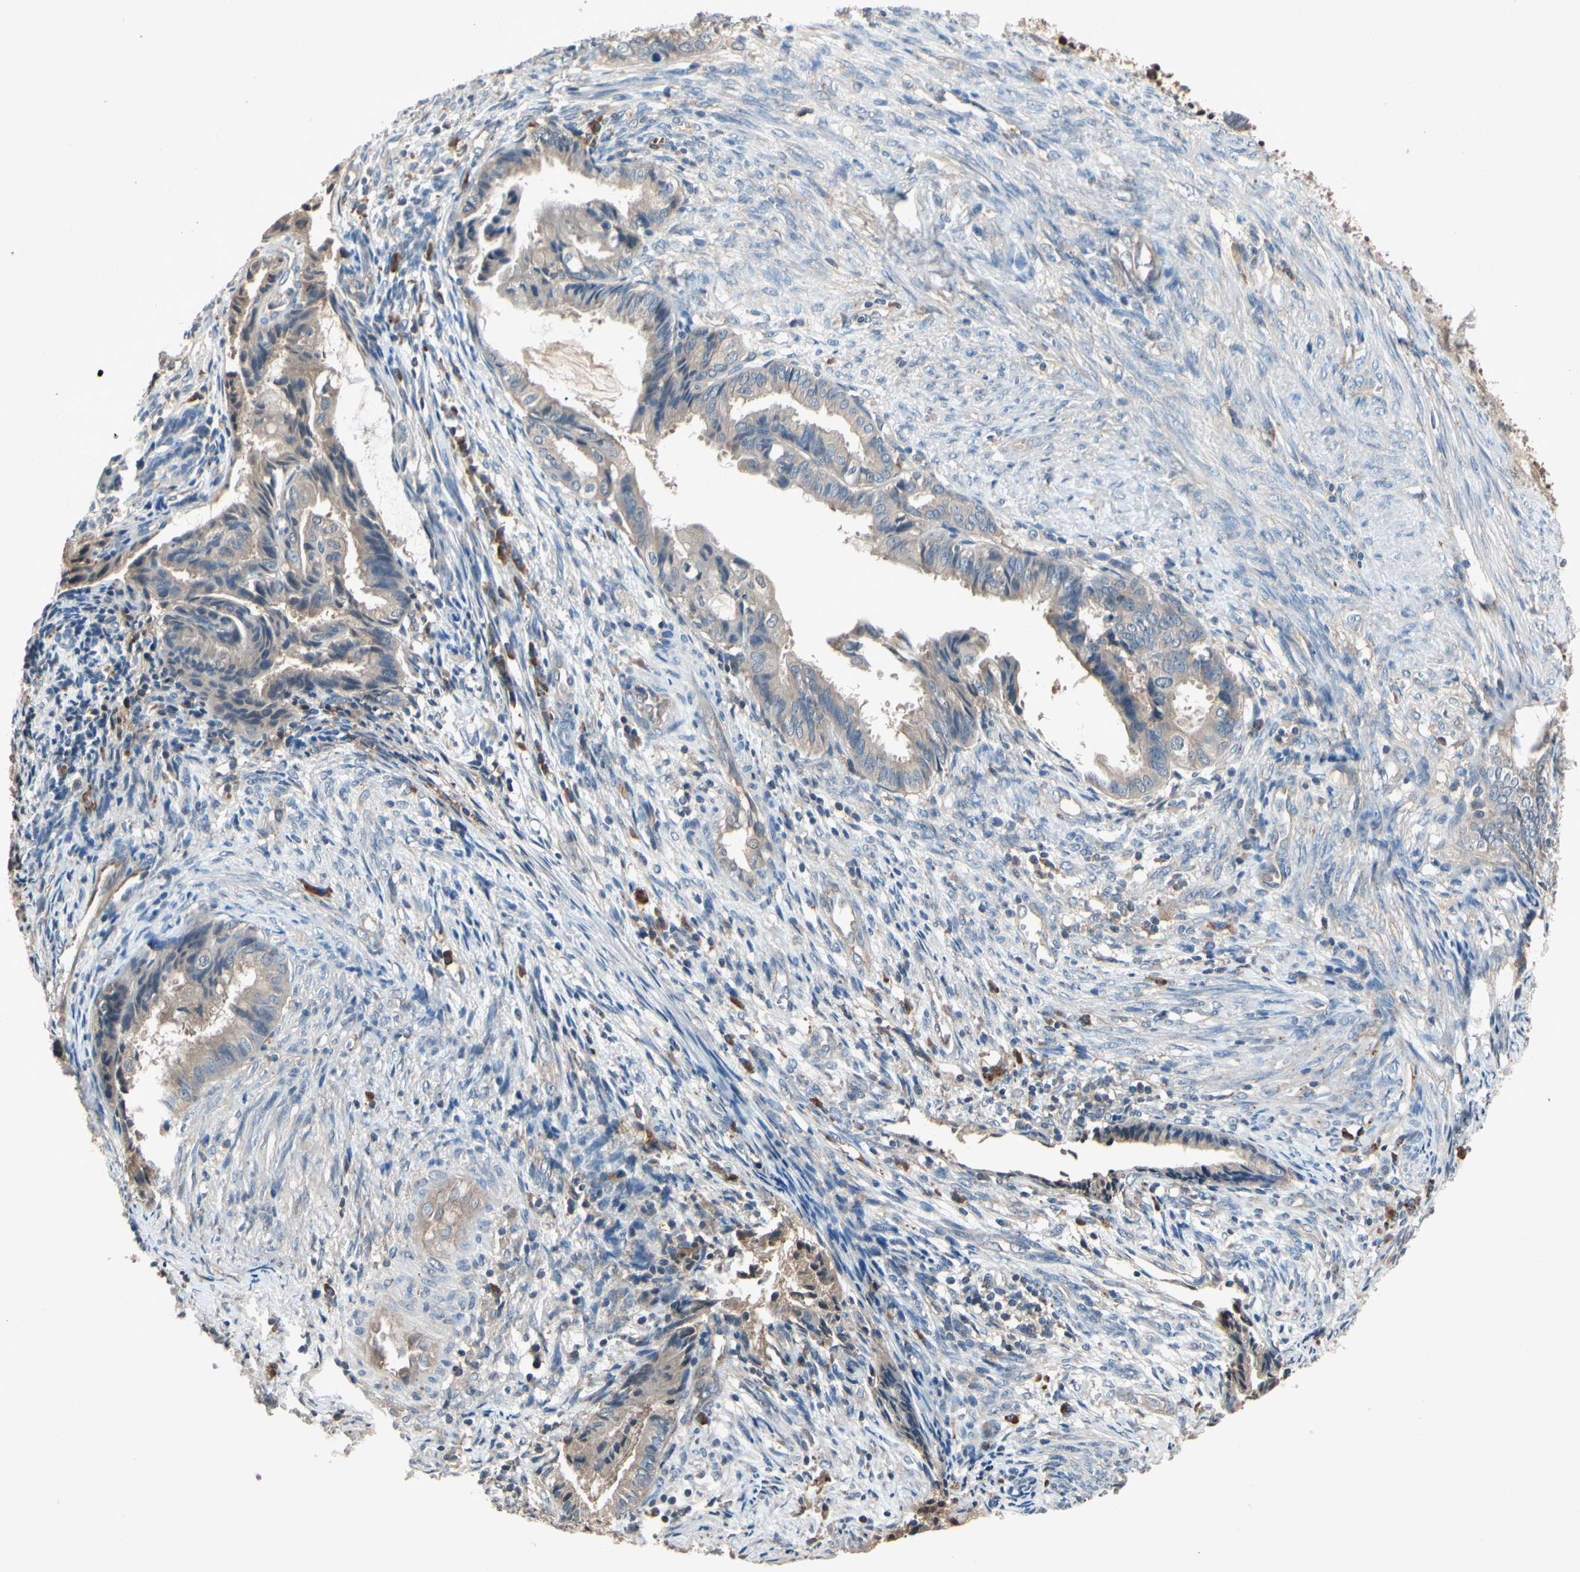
{"staining": {"intensity": "weak", "quantity": ">75%", "location": "cytoplasmic/membranous"}, "tissue": "endometrial cancer", "cell_type": "Tumor cells", "image_type": "cancer", "snomed": [{"axis": "morphology", "description": "Adenocarcinoma, NOS"}, {"axis": "topography", "description": "Endometrium"}], "caption": "This photomicrograph exhibits endometrial cancer stained with IHC to label a protein in brown. The cytoplasmic/membranous of tumor cells show weak positivity for the protein. Nuclei are counter-stained blue.", "gene": "IL1RL1", "patient": {"sex": "female", "age": 86}}